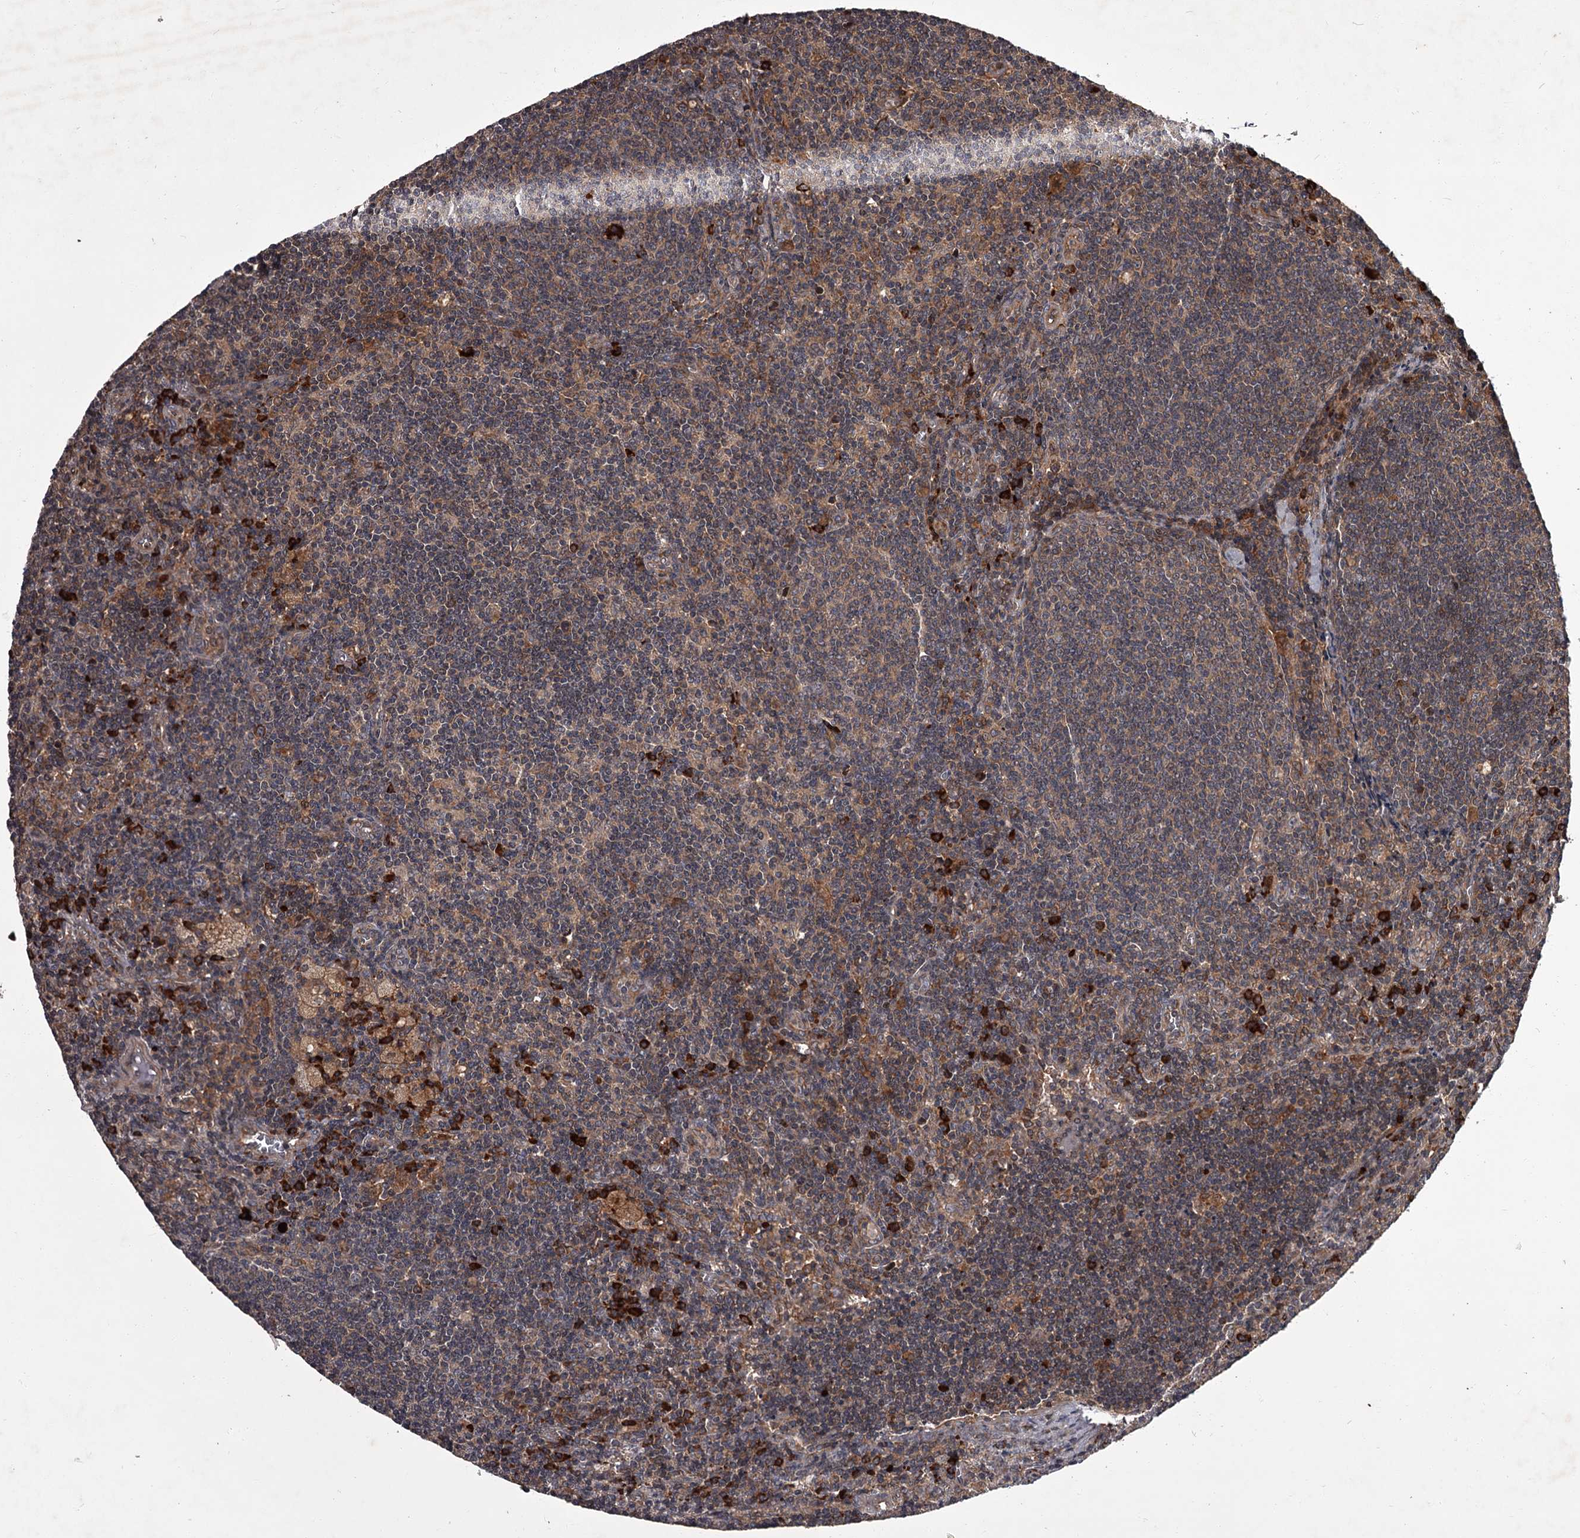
{"staining": {"intensity": "moderate", "quantity": ">75%", "location": "cytoplasmic/membranous"}, "tissue": "lymph node", "cell_type": "Germinal center cells", "image_type": "normal", "snomed": [{"axis": "morphology", "description": "Normal tissue, NOS"}, {"axis": "topography", "description": "Lymph node"}], "caption": "This image exhibits immunohistochemistry staining of benign lymph node, with medium moderate cytoplasmic/membranous expression in approximately >75% of germinal center cells.", "gene": "UNC93B1", "patient": {"sex": "male", "age": 69}}